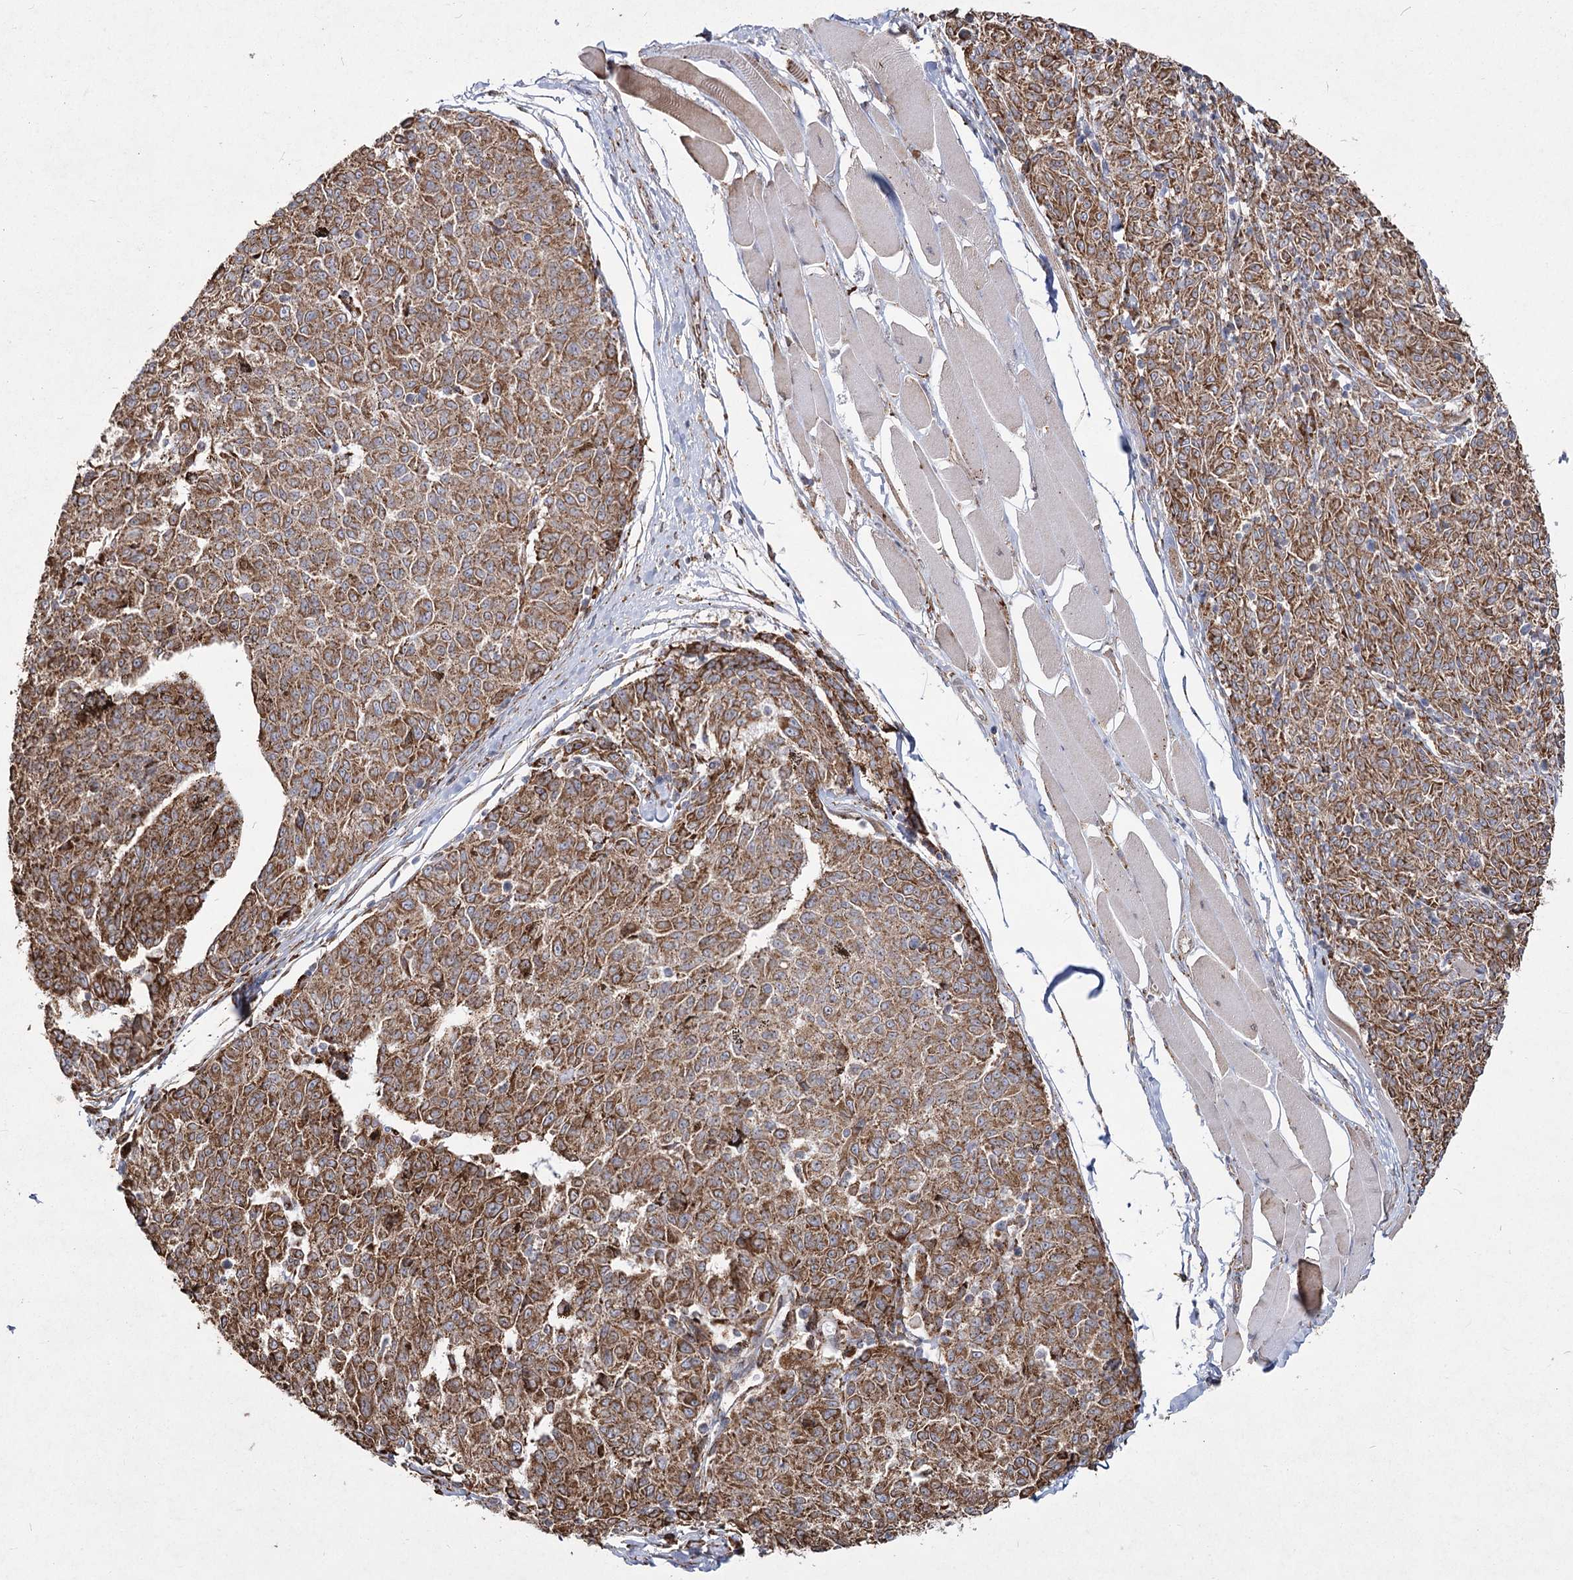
{"staining": {"intensity": "moderate", "quantity": ">75%", "location": "cytoplasmic/membranous"}, "tissue": "melanoma", "cell_type": "Tumor cells", "image_type": "cancer", "snomed": [{"axis": "morphology", "description": "Malignant melanoma, NOS"}, {"axis": "topography", "description": "Skin"}], "caption": "Moderate cytoplasmic/membranous expression is present in about >75% of tumor cells in malignant melanoma.", "gene": "NHLRC2", "patient": {"sex": "female", "age": 72}}